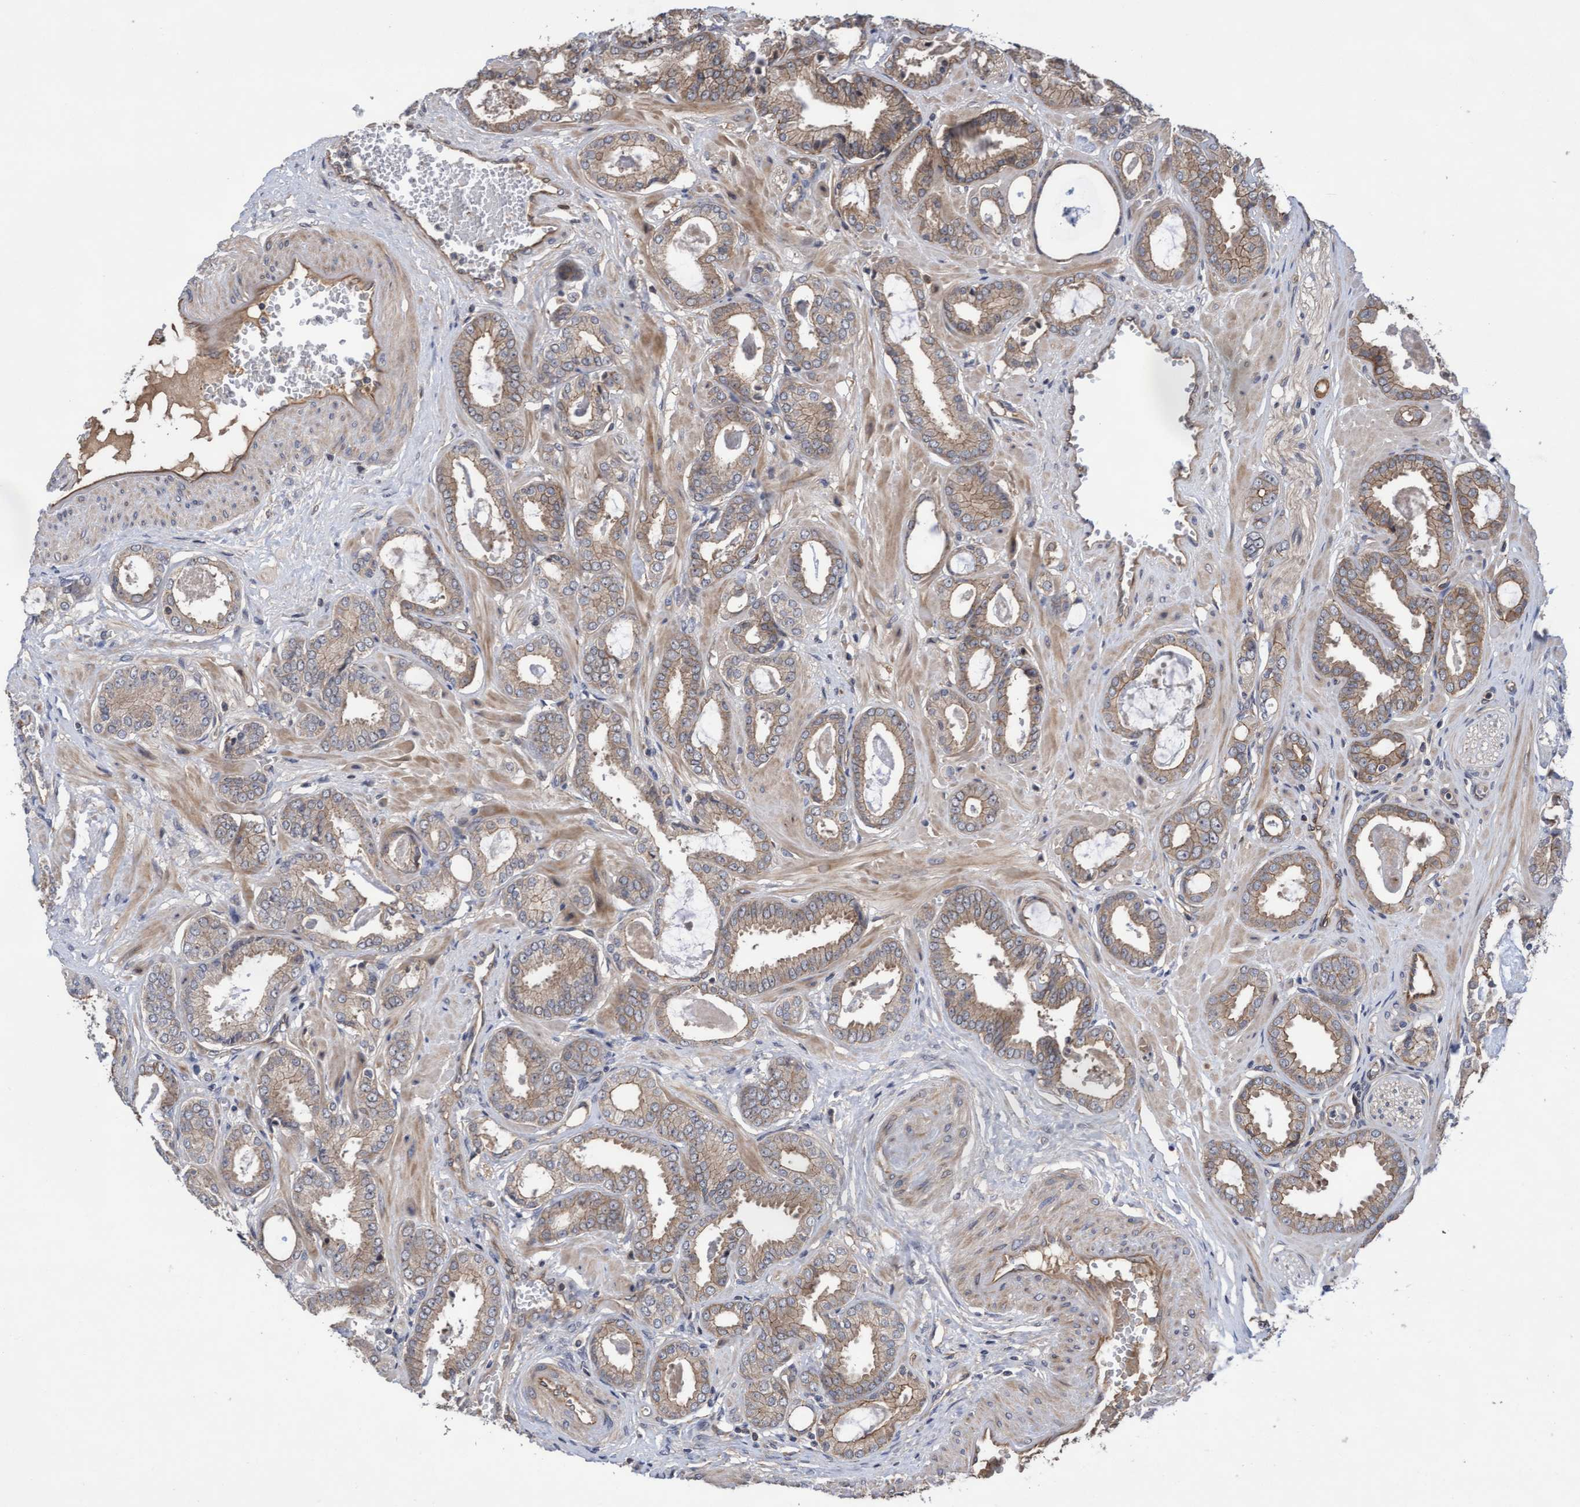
{"staining": {"intensity": "weak", "quantity": ">75%", "location": "cytoplasmic/membranous"}, "tissue": "prostate cancer", "cell_type": "Tumor cells", "image_type": "cancer", "snomed": [{"axis": "morphology", "description": "Adenocarcinoma, Low grade"}, {"axis": "topography", "description": "Prostate"}], "caption": "Protein staining of prostate low-grade adenocarcinoma tissue reveals weak cytoplasmic/membranous expression in approximately >75% of tumor cells.", "gene": "COBL", "patient": {"sex": "male", "age": 53}}